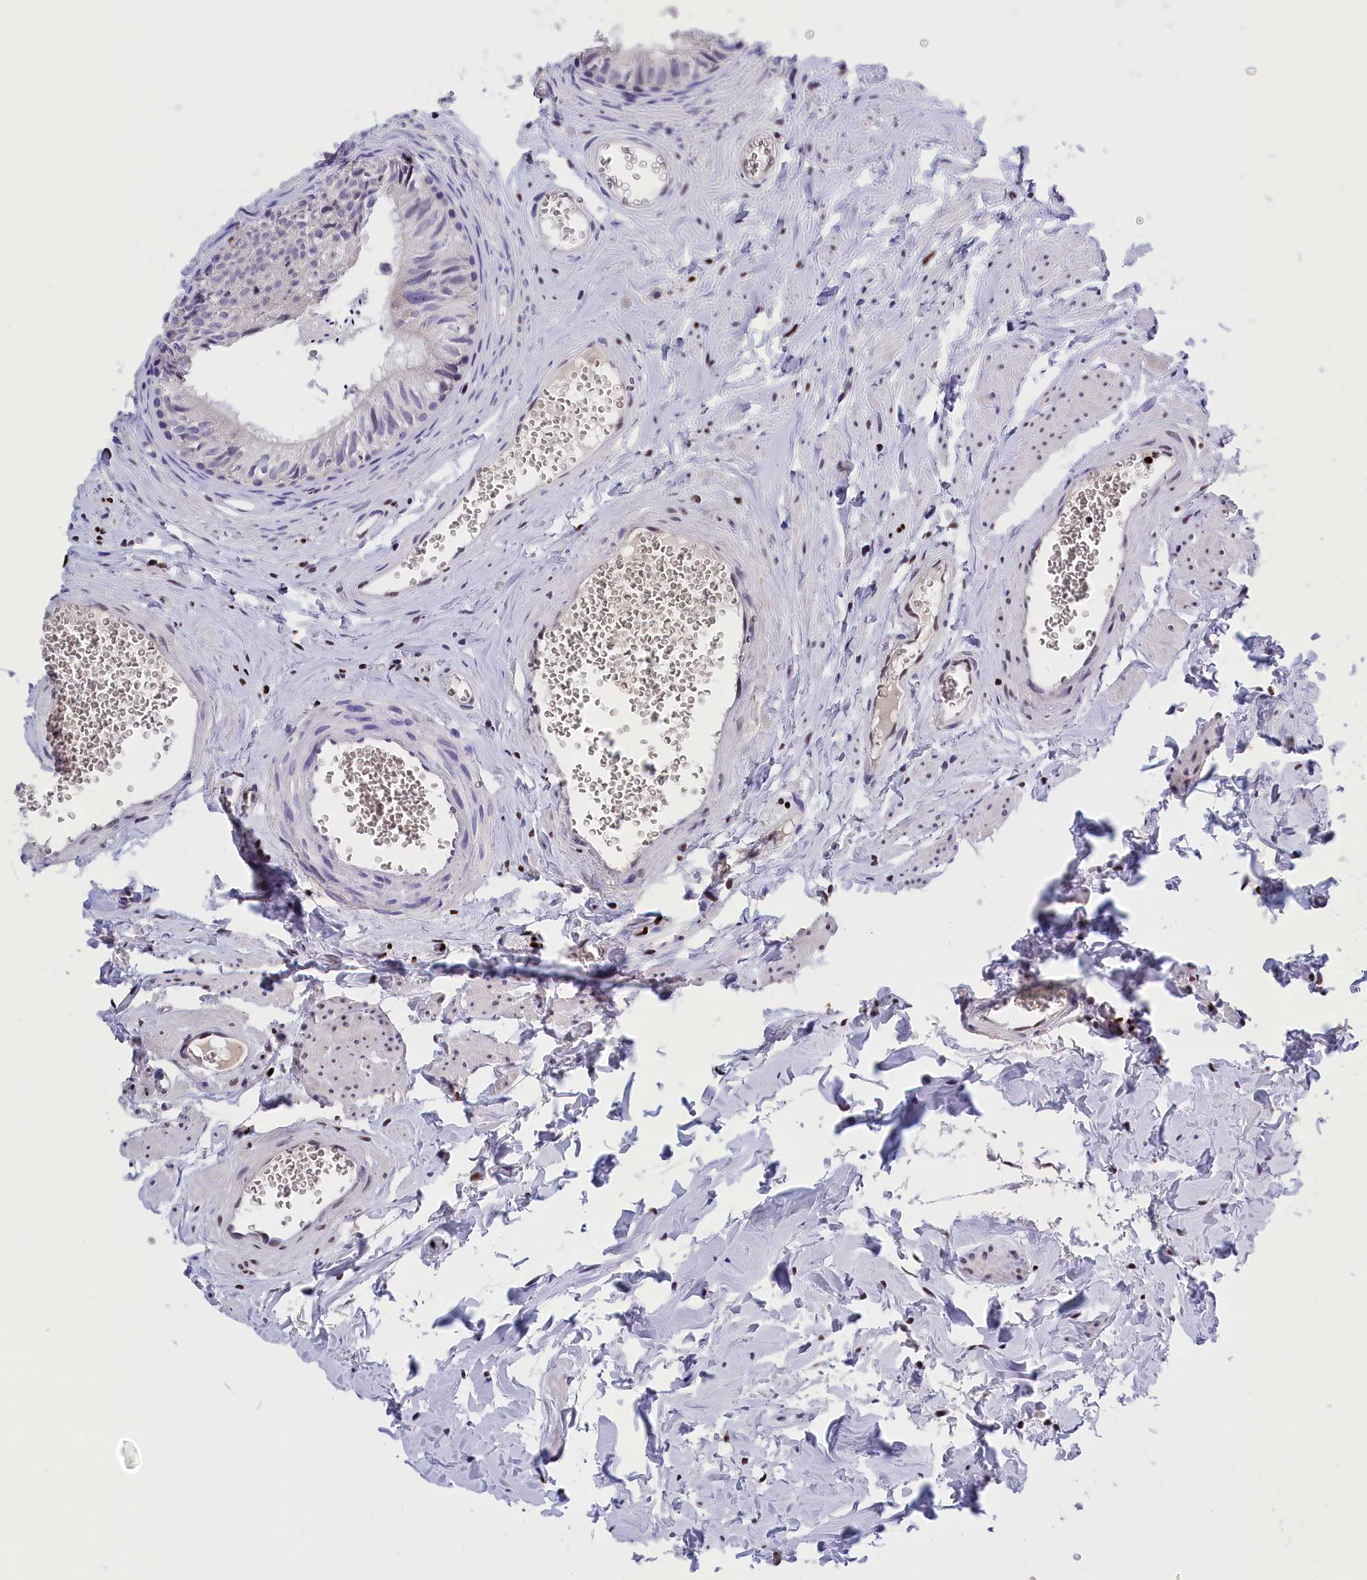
{"staining": {"intensity": "negative", "quantity": "none", "location": "none"}, "tissue": "epididymis", "cell_type": "Glandular cells", "image_type": "normal", "snomed": [{"axis": "morphology", "description": "Normal tissue, NOS"}, {"axis": "topography", "description": "Epididymis"}], "caption": "Immunohistochemistry micrograph of normal epididymis: human epididymis stained with DAB exhibits no significant protein staining in glandular cells.", "gene": "BTBD9", "patient": {"sex": "male", "age": 36}}